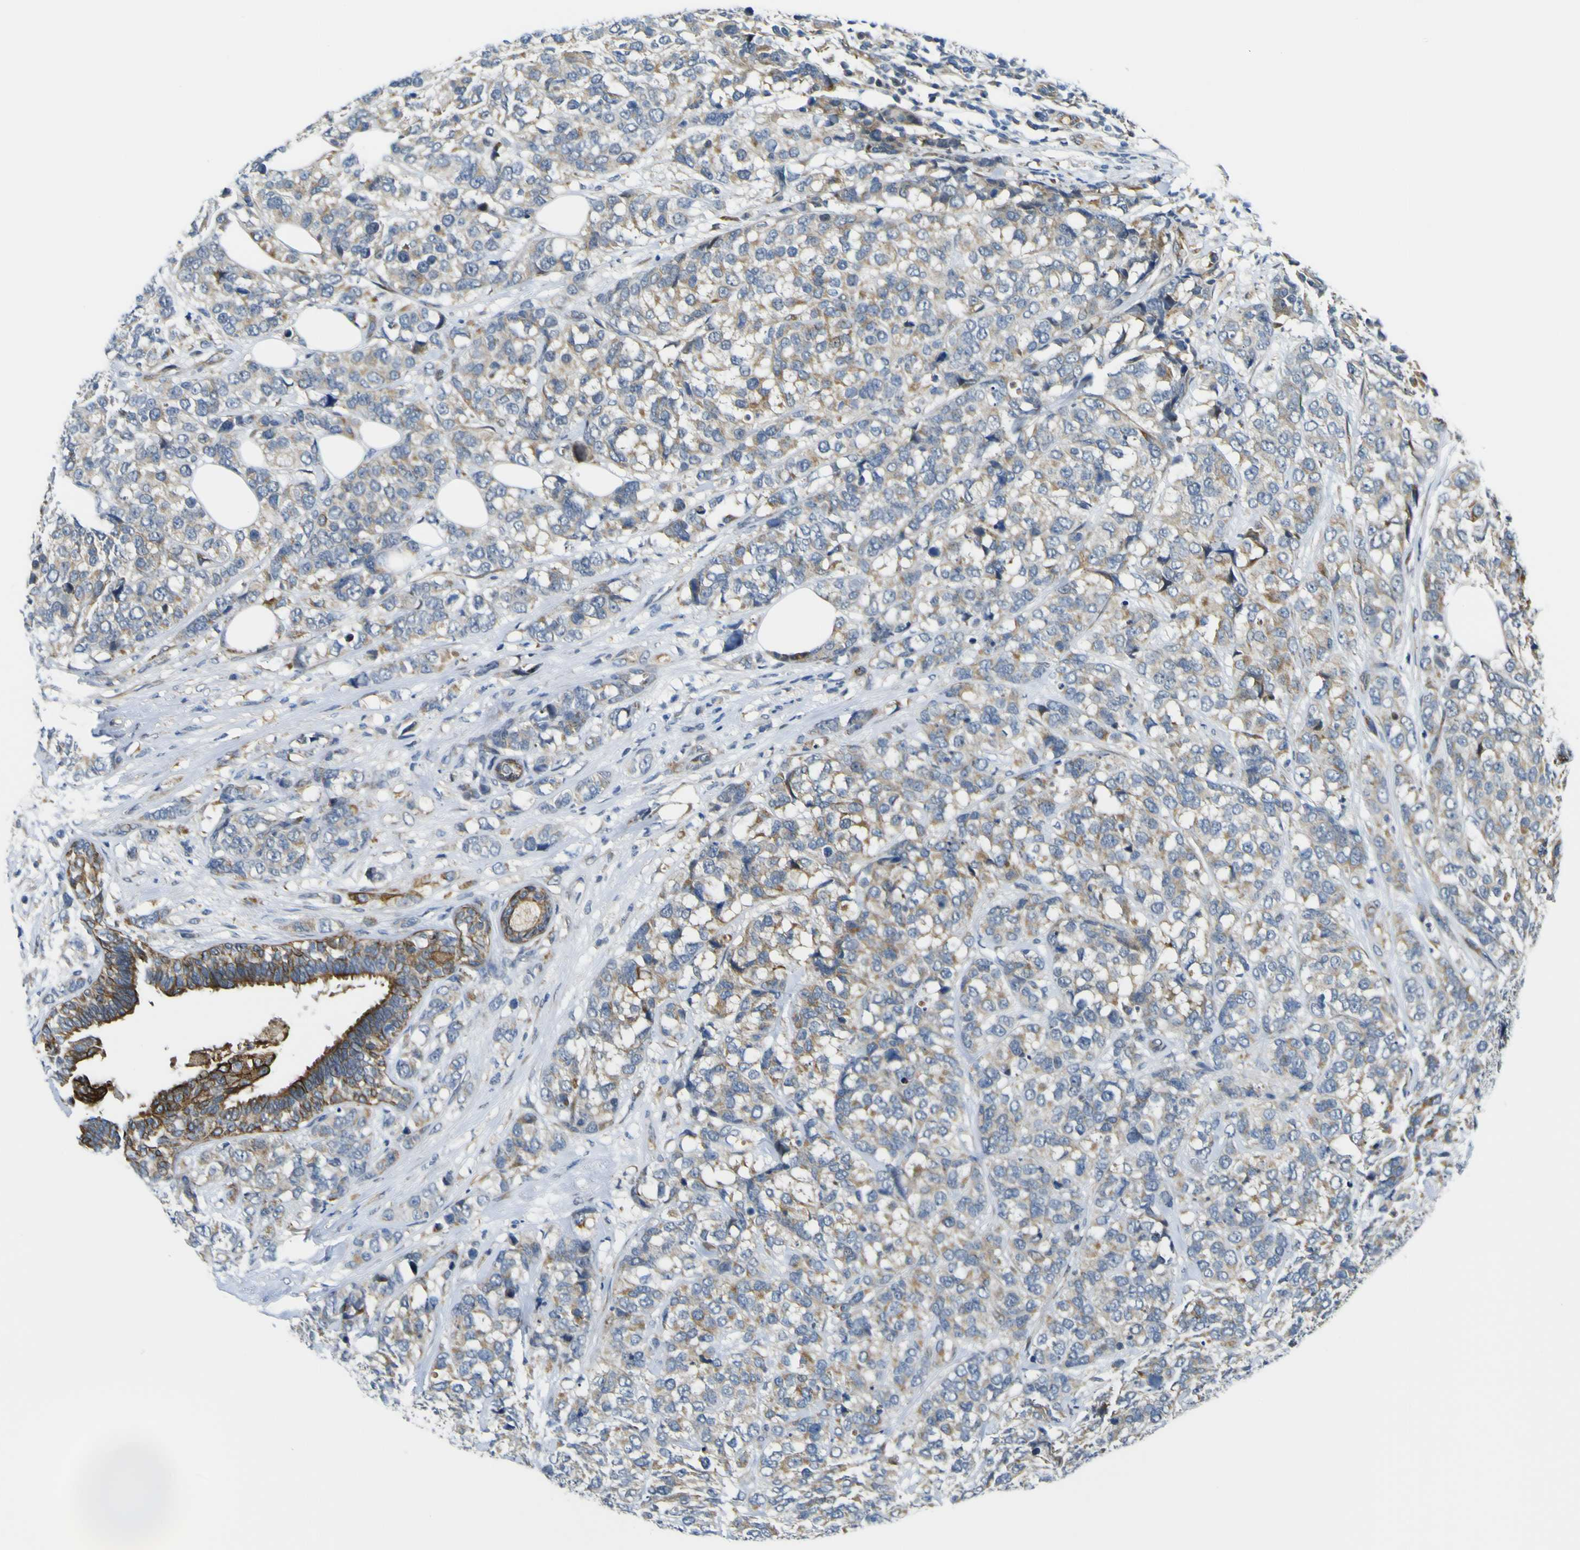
{"staining": {"intensity": "moderate", "quantity": ">75%", "location": "cytoplasmic/membranous"}, "tissue": "breast cancer", "cell_type": "Tumor cells", "image_type": "cancer", "snomed": [{"axis": "morphology", "description": "Lobular carcinoma"}, {"axis": "topography", "description": "Breast"}], "caption": "A brown stain shows moderate cytoplasmic/membranous expression of a protein in breast cancer (lobular carcinoma) tumor cells.", "gene": "KDM7A", "patient": {"sex": "female", "age": 59}}